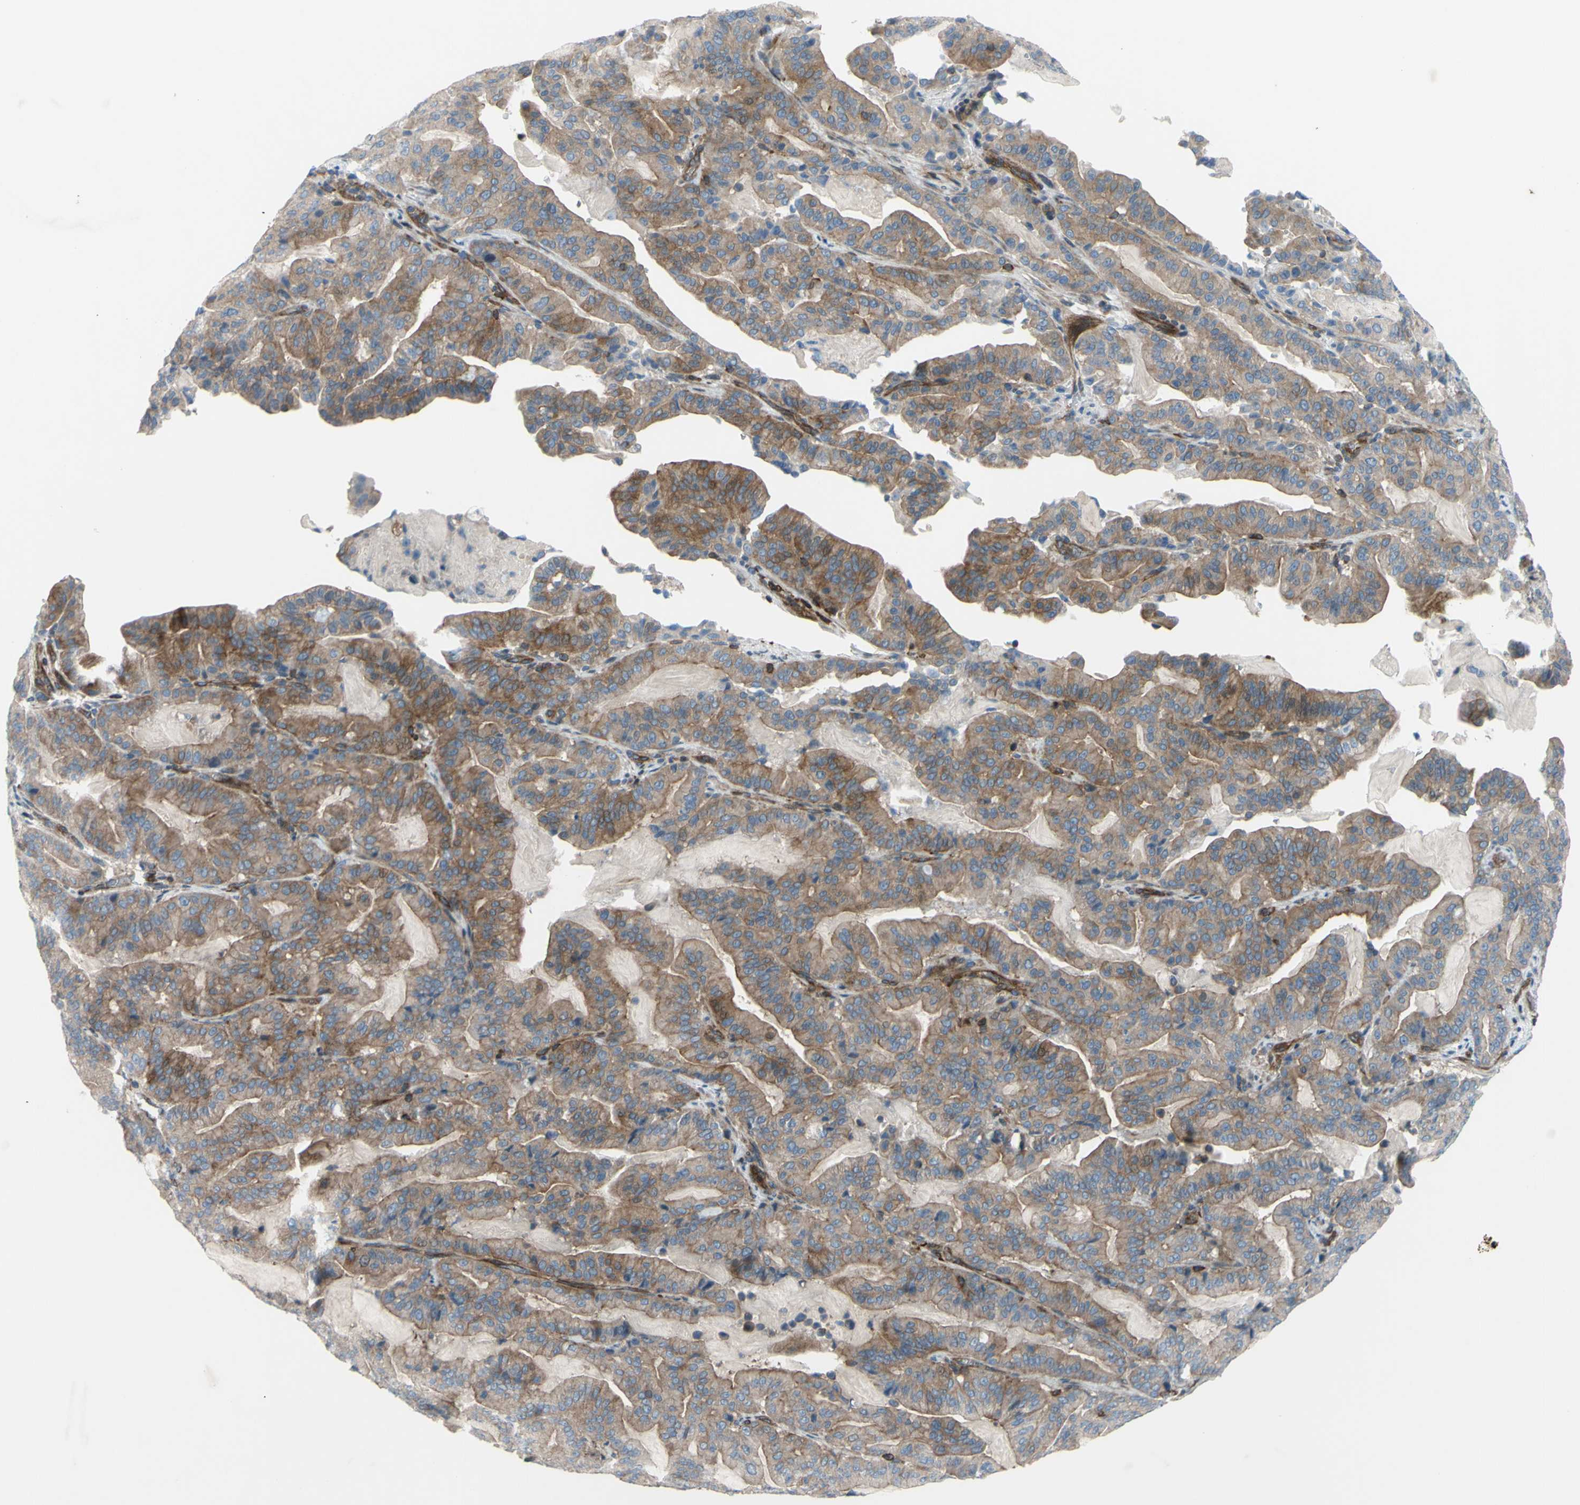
{"staining": {"intensity": "moderate", "quantity": ">75%", "location": "cytoplasmic/membranous"}, "tissue": "pancreatic cancer", "cell_type": "Tumor cells", "image_type": "cancer", "snomed": [{"axis": "morphology", "description": "Adenocarcinoma, NOS"}, {"axis": "topography", "description": "Pancreas"}], "caption": "The photomicrograph exhibits a brown stain indicating the presence of a protein in the cytoplasmic/membranous of tumor cells in pancreatic adenocarcinoma.", "gene": "PAK2", "patient": {"sex": "male", "age": 63}}